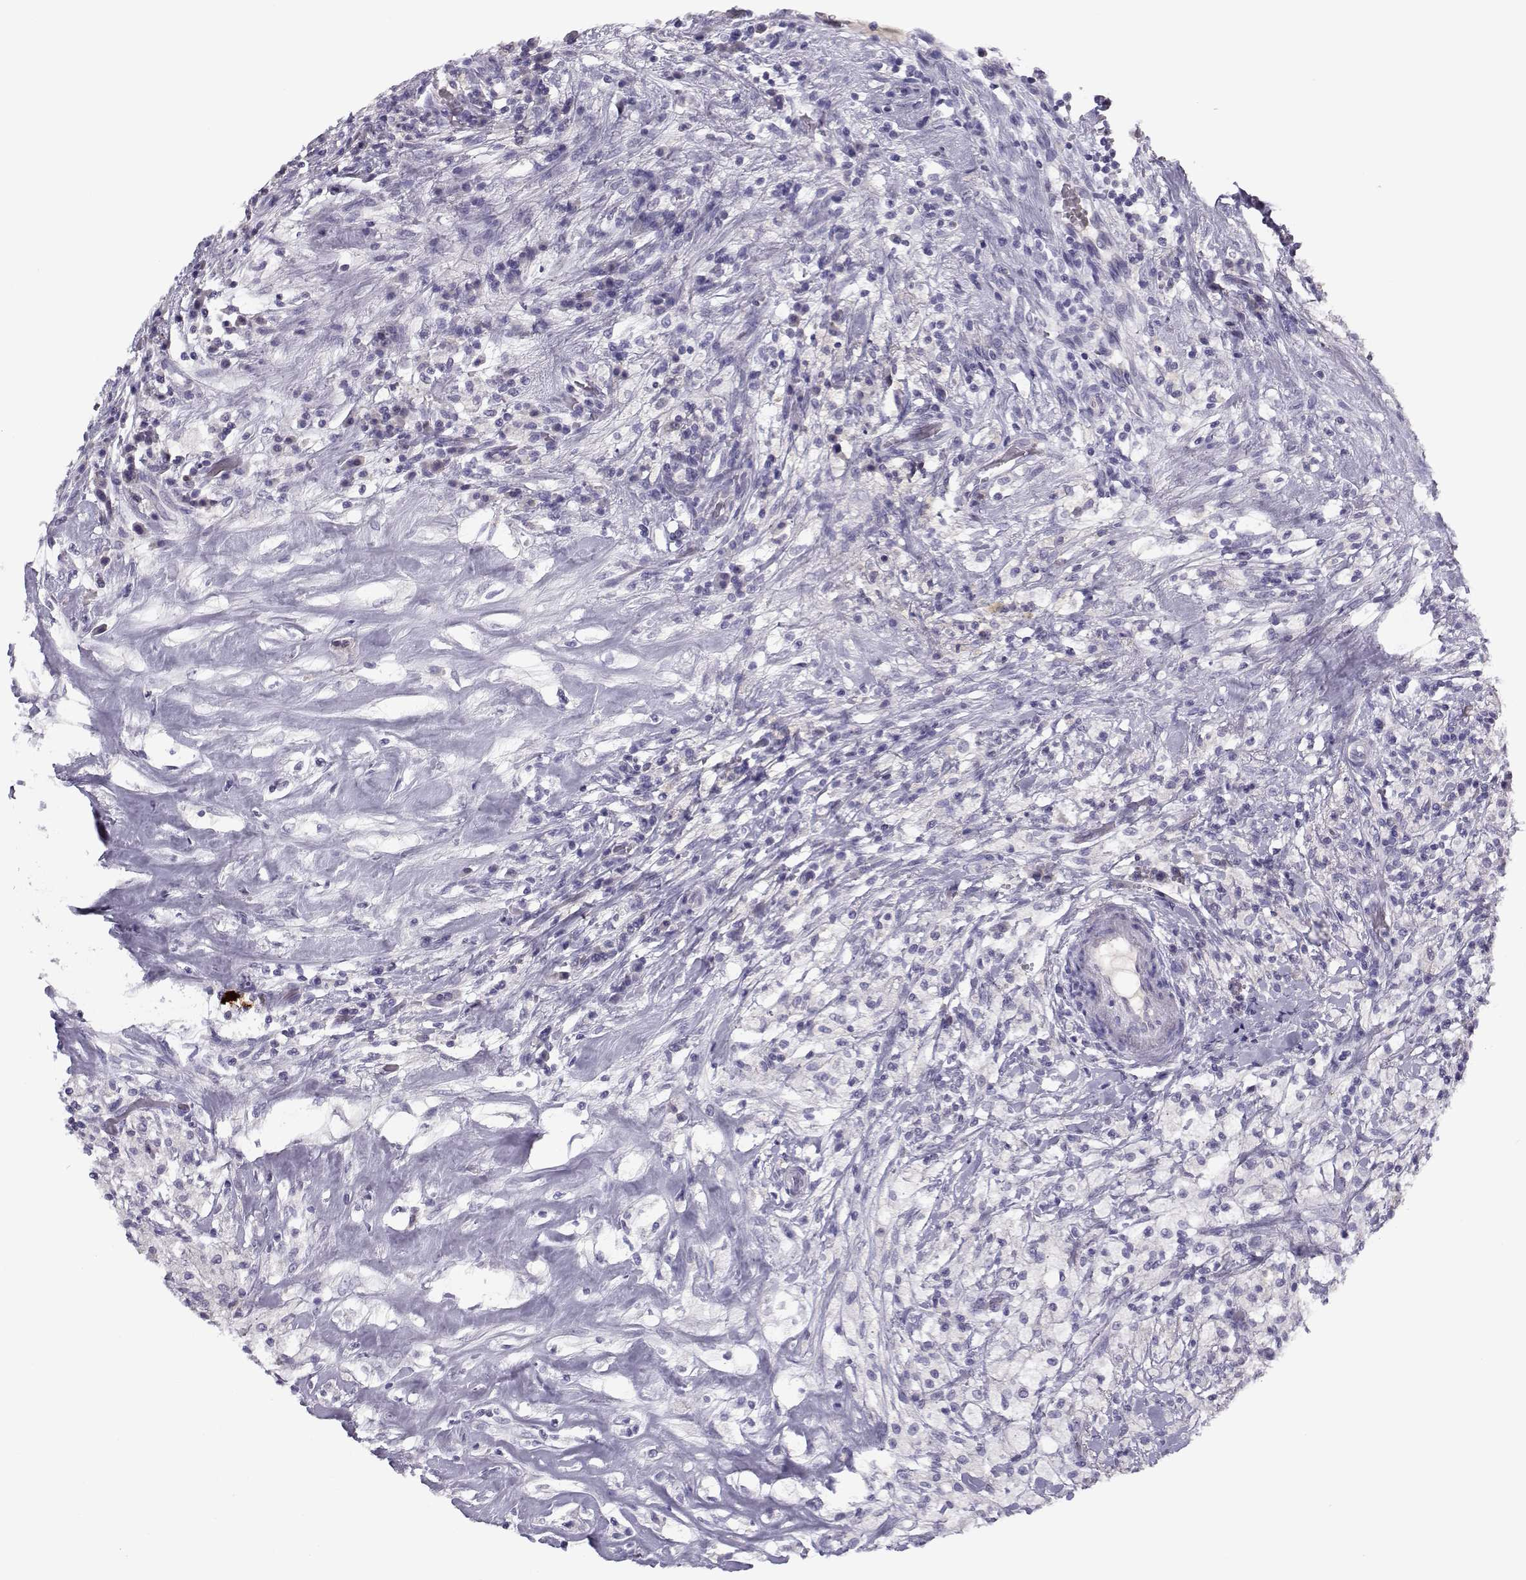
{"staining": {"intensity": "negative", "quantity": "none", "location": "none"}, "tissue": "testis cancer", "cell_type": "Tumor cells", "image_type": "cancer", "snomed": [{"axis": "morphology", "description": "Necrosis, NOS"}, {"axis": "morphology", "description": "Carcinoma, Embryonal, NOS"}, {"axis": "topography", "description": "Testis"}], "caption": "IHC image of neoplastic tissue: human embryonal carcinoma (testis) stained with DAB shows no significant protein positivity in tumor cells. (DAB (3,3'-diaminobenzidine) IHC, high magnification).", "gene": "CFAP77", "patient": {"sex": "male", "age": 19}}